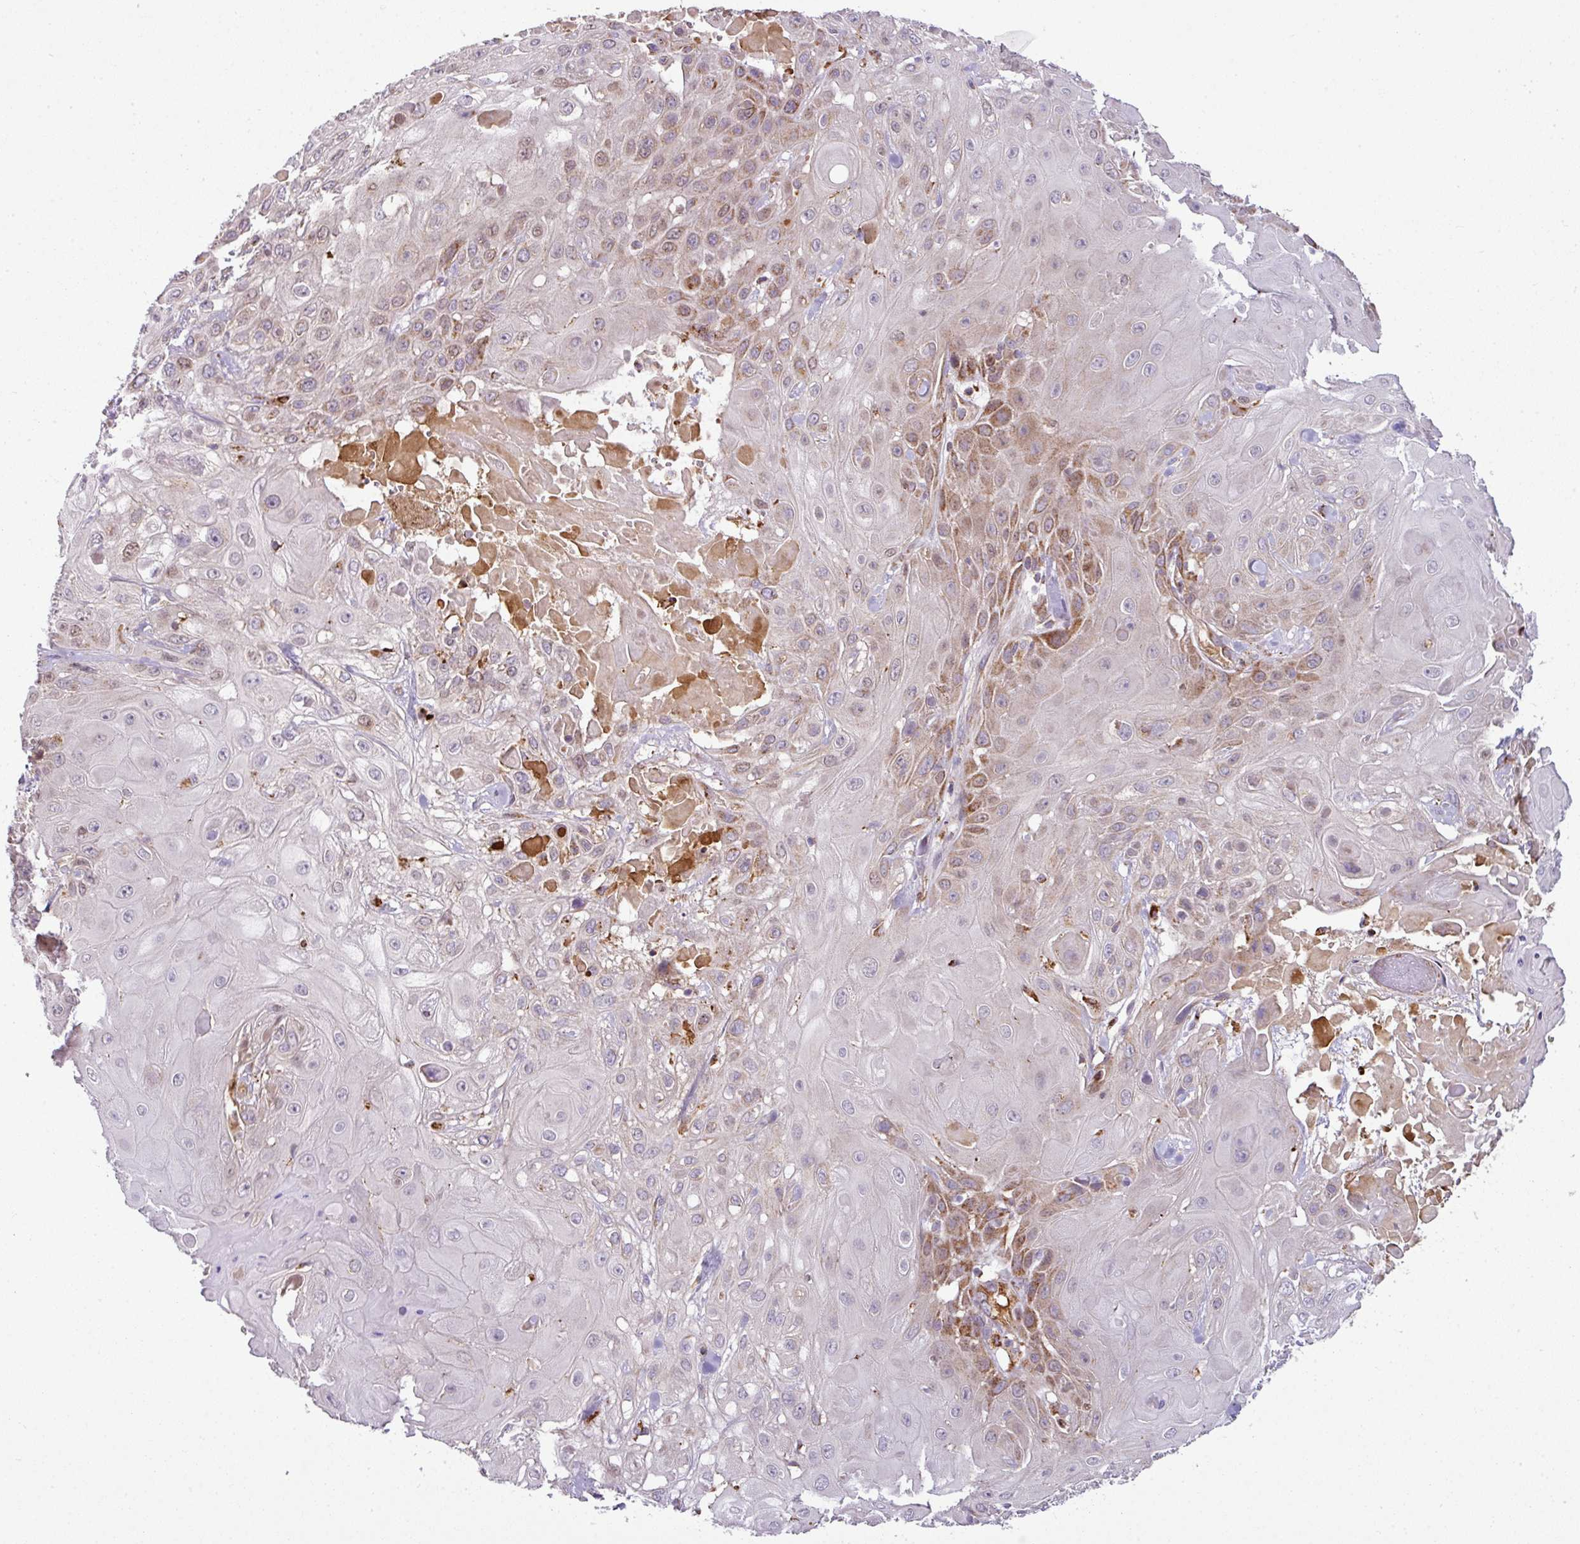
{"staining": {"intensity": "moderate", "quantity": "25%-75%", "location": "cytoplasmic/membranous,nuclear"}, "tissue": "skin cancer", "cell_type": "Tumor cells", "image_type": "cancer", "snomed": [{"axis": "morphology", "description": "Normal tissue, NOS"}, {"axis": "morphology", "description": "Squamous cell carcinoma, NOS"}, {"axis": "topography", "description": "Skin"}, {"axis": "topography", "description": "Cartilage tissue"}], "caption": "Immunohistochemistry of skin cancer (squamous cell carcinoma) demonstrates medium levels of moderate cytoplasmic/membranous and nuclear expression in approximately 25%-75% of tumor cells.", "gene": "PRELID3B", "patient": {"sex": "female", "age": 79}}